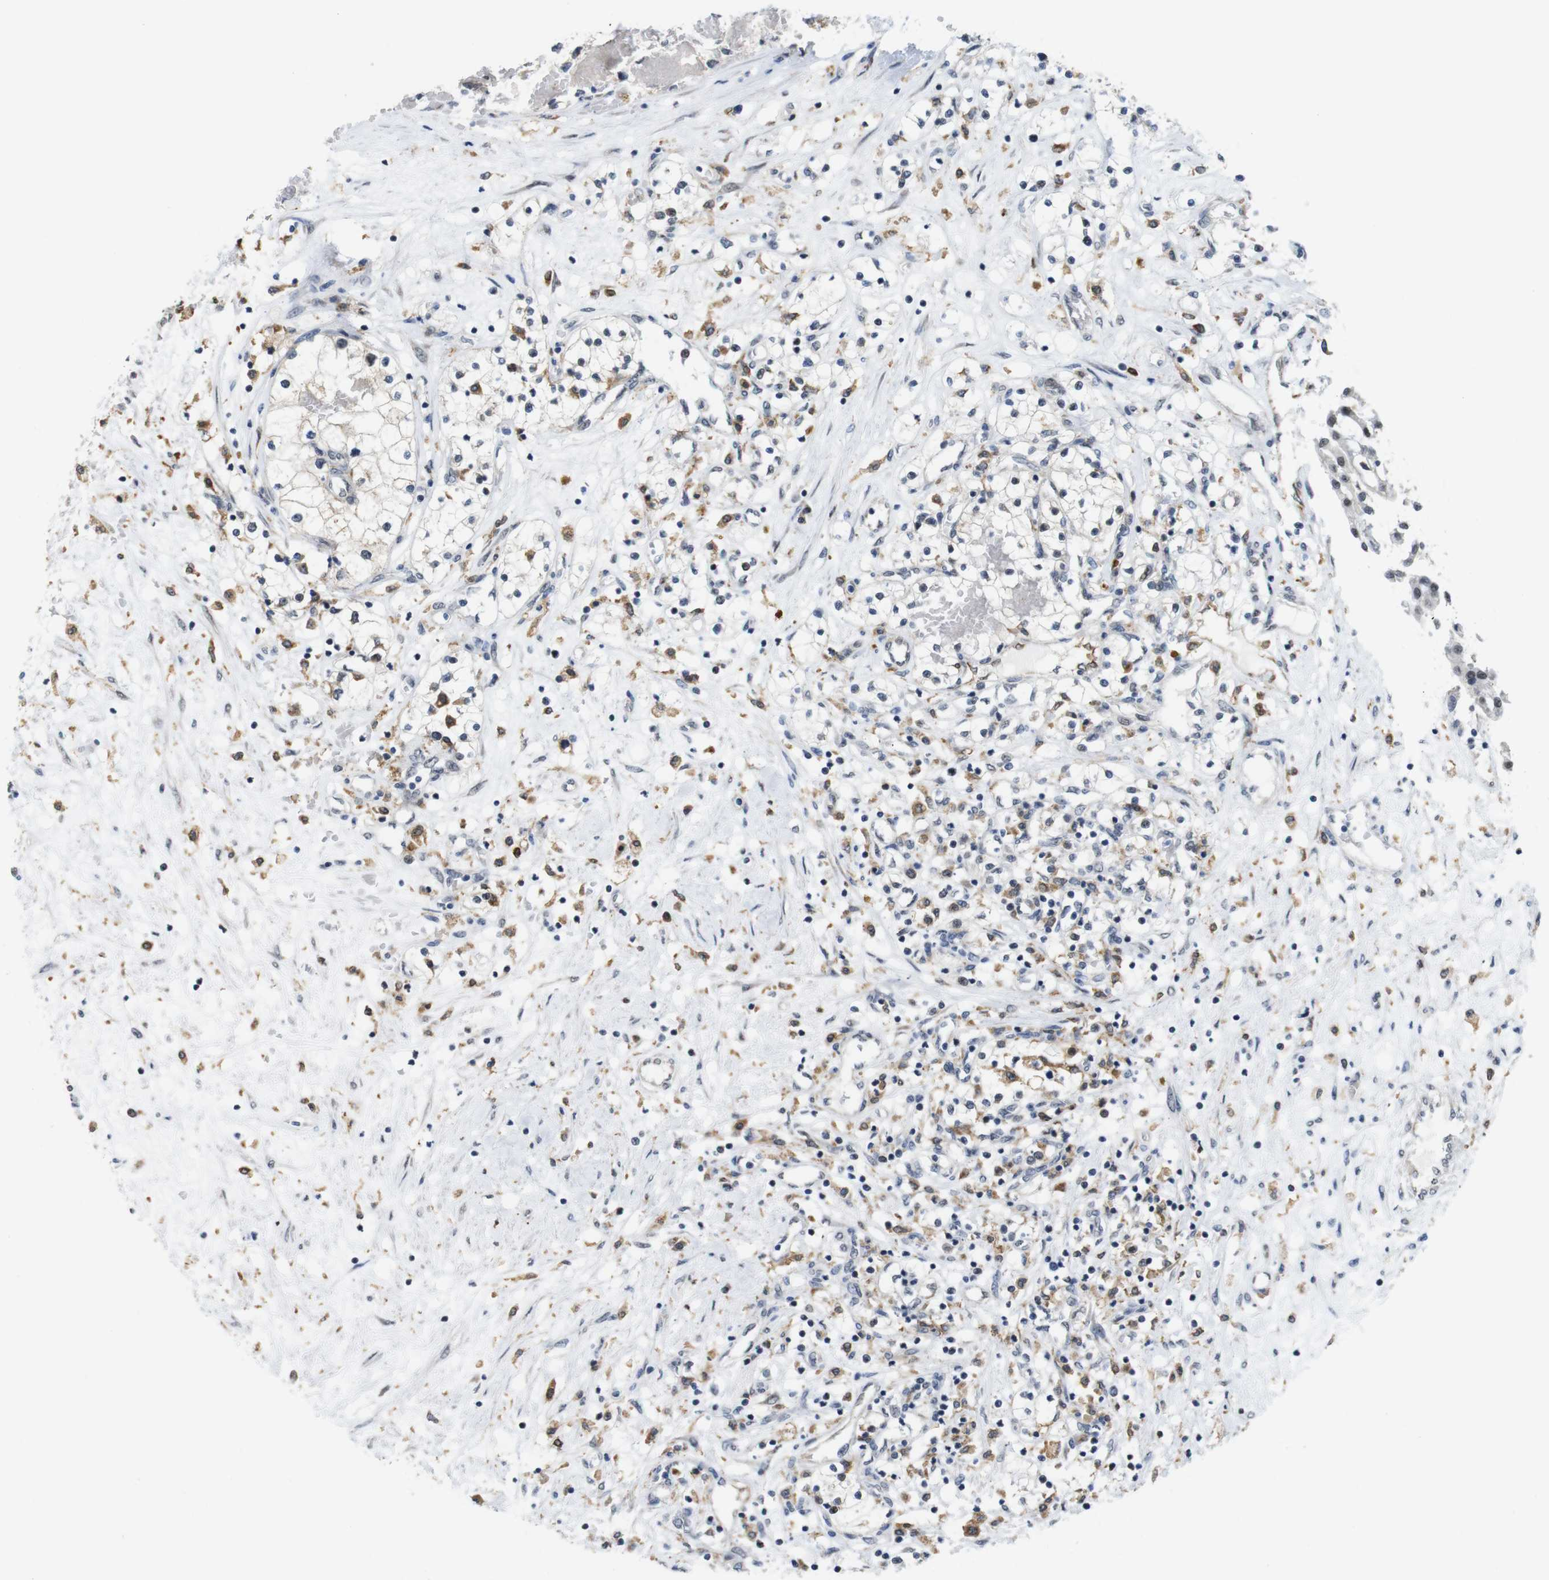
{"staining": {"intensity": "weak", "quantity": "<25%", "location": "cytoplasmic/membranous,nuclear"}, "tissue": "renal cancer", "cell_type": "Tumor cells", "image_type": "cancer", "snomed": [{"axis": "morphology", "description": "Adenocarcinoma, NOS"}, {"axis": "topography", "description": "Kidney"}], "caption": "Tumor cells show no significant protein expression in adenocarcinoma (renal). Nuclei are stained in blue.", "gene": "PNMA8A", "patient": {"sex": "male", "age": 68}}